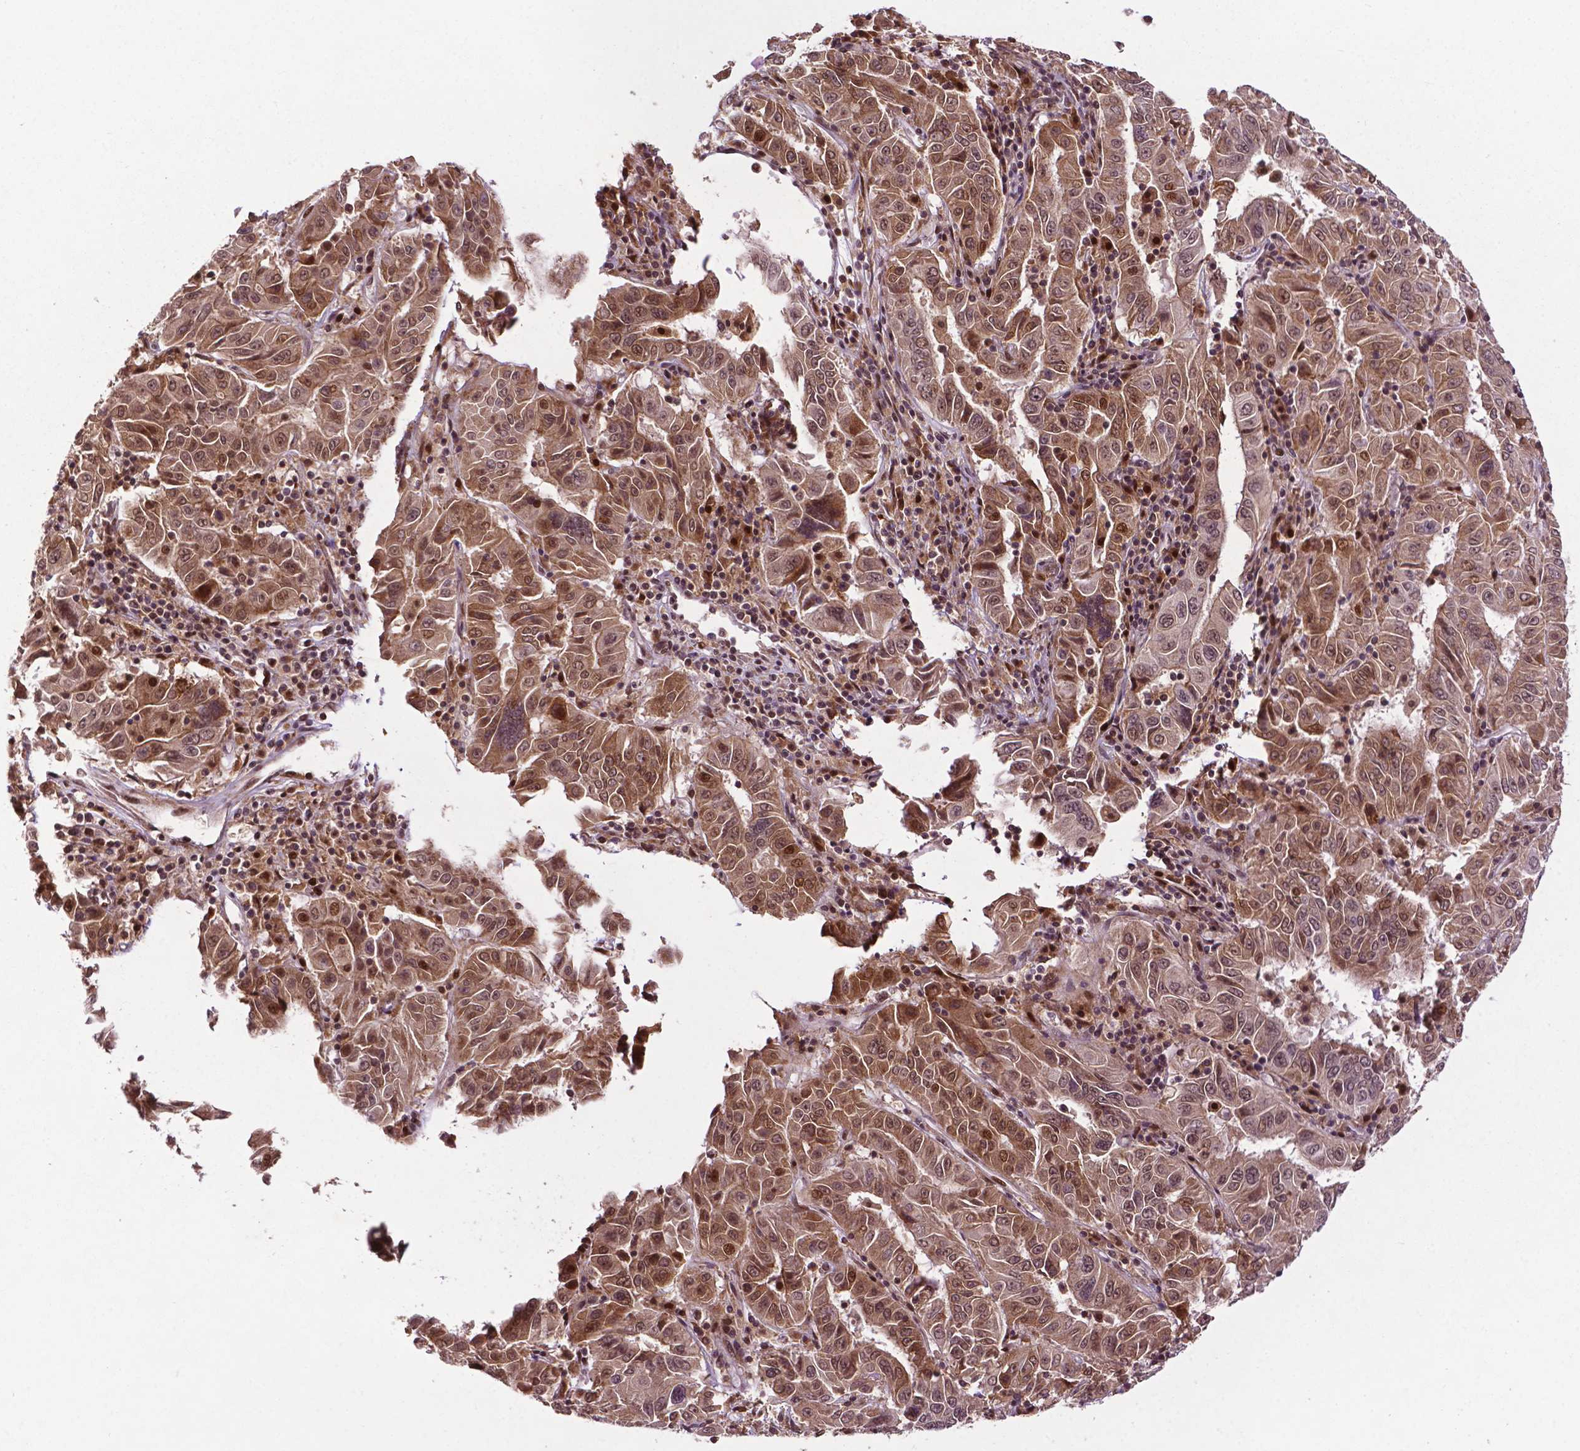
{"staining": {"intensity": "moderate", "quantity": ">75%", "location": "cytoplasmic/membranous,nuclear"}, "tissue": "pancreatic cancer", "cell_type": "Tumor cells", "image_type": "cancer", "snomed": [{"axis": "morphology", "description": "Adenocarcinoma, NOS"}, {"axis": "topography", "description": "Pancreas"}], "caption": "Approximately >75% of tumor cells in human pancreatic adenocarcinoma demonstrate moderate cytoplasmic/membranous and nuclear protein staining as visualized by brown immunohistochemical staining.", "gene": "TMX2", "patient": {"sex": "male", "age": 63}}